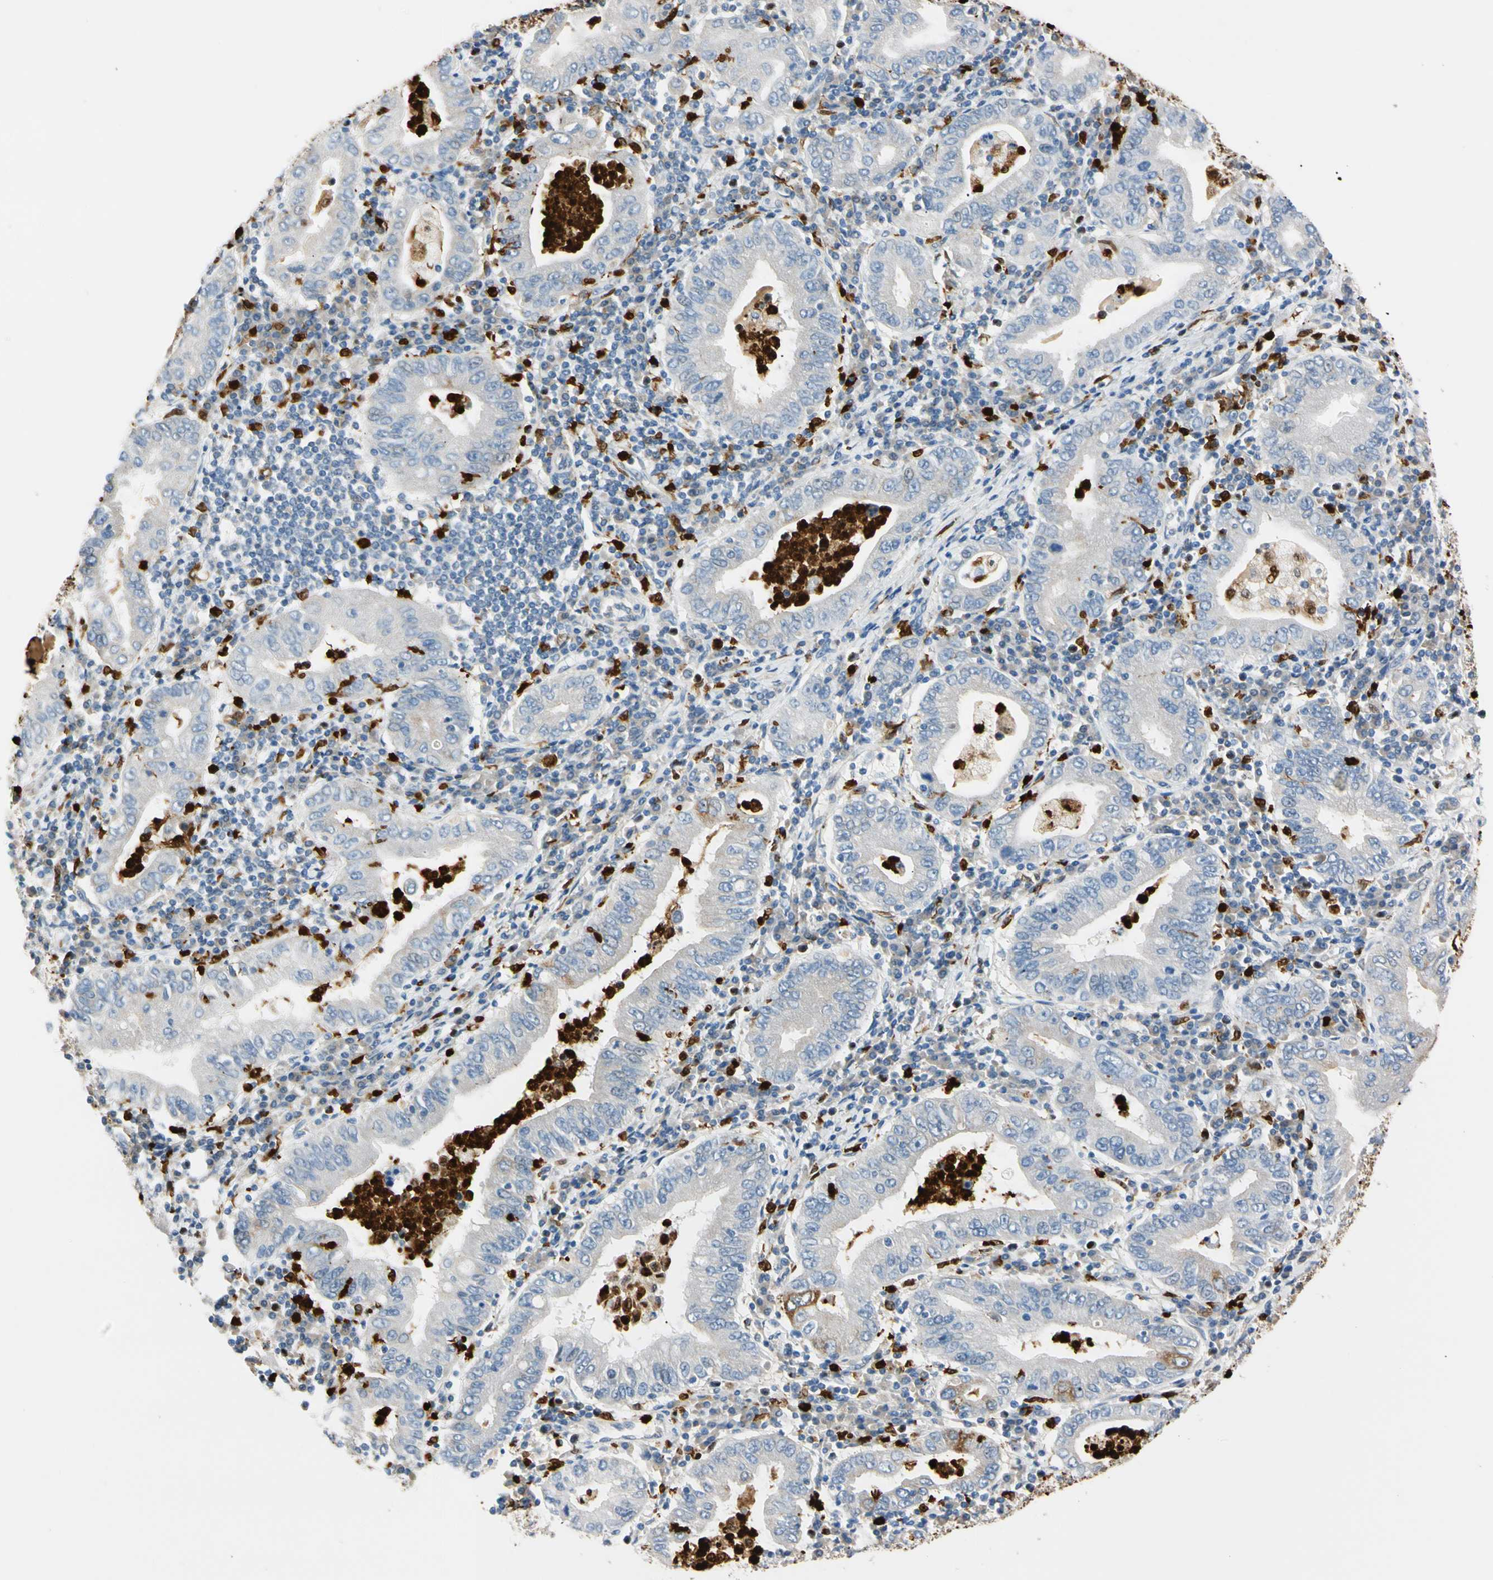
{"staining": {"intensity": "negative", "quantity": "none", "location": "none"}, "tissue": "stomach cancer", "cell_type": "Tumor cells", "image_type": "cancer", "snomed": [{"axis": "morphology", "description": "Normal tissue, NOS"}, {"axis": "morphology", "description": "Adenocarcinoma, NOS"}, {"axis": "topography", "description": "Esophagus"}, {"axis": "topography", "description": "Stomach, upper"}, {"axis": "topography", "description": "Peripheral nerve tissue"}], "caption": "A high-resolution photomicrograph shows immunohistochemistry (IHC) staining of stomach adenocarcinoma, which demonstrates no significant staining in tumor cells. Nuclei are stained in blue.", "gene": "TRAF5", "patient": {"sex": "male", "age": 62}}